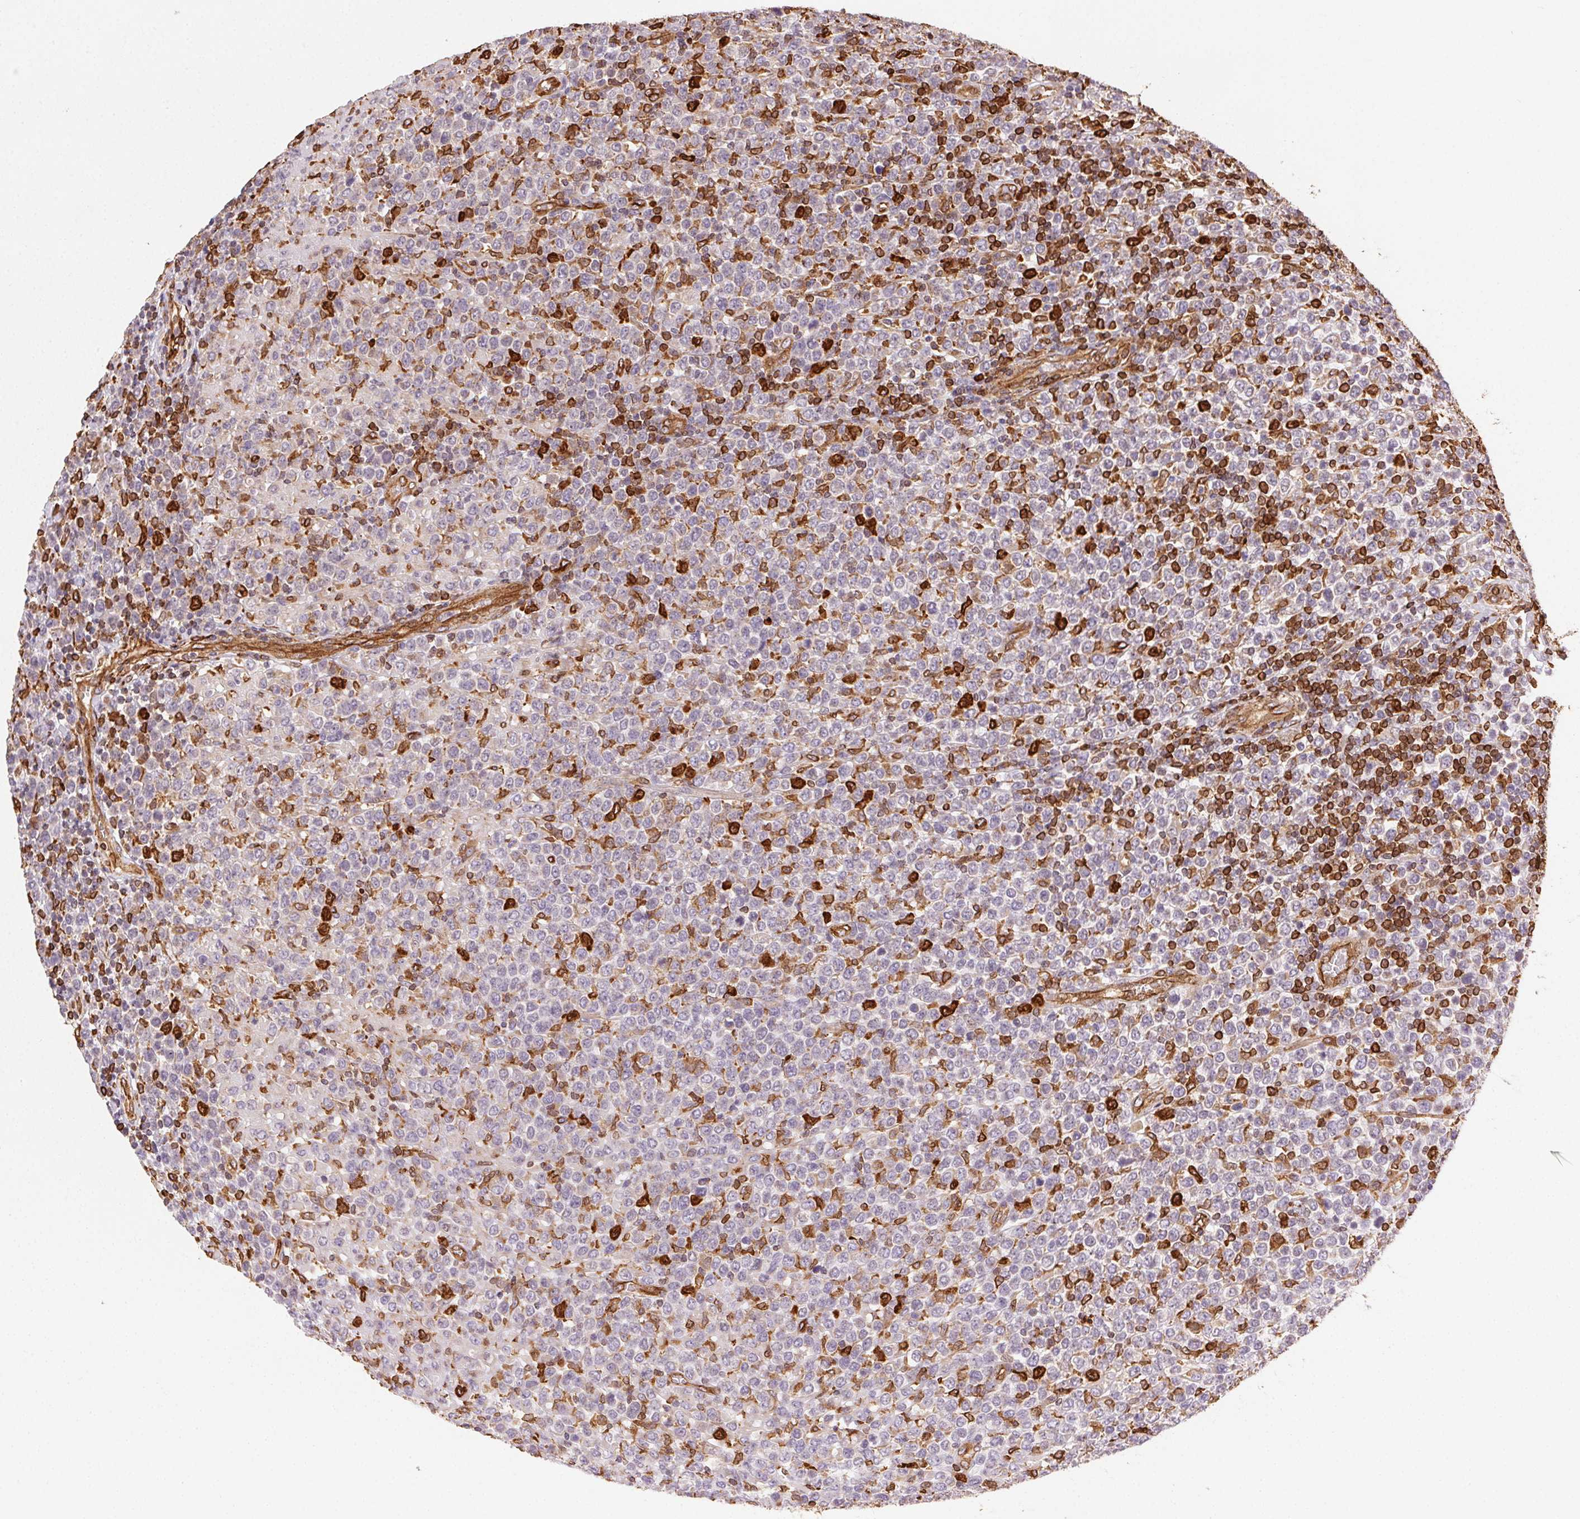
{"staining": {"intensity": "negative", "quantity": "none", "location": "none"}, "tissue": "lymphoma", "cell_type": "Tumor cells", "image_type": "cancer", "snomed": [{"axis": "morphology", "description": "Malignant lymphoma, non-Hodgkin's type, High grade"}, {"axis": "topography", "description": "Soft tissue"}], "caption": "This is an IHC micrograph of human malignant lymphoma, non-Hodgkin's type (high-grade). There is no staining in tumor cells.", "gene": "RNASET2", "patient": {"sex": "female", "age": 56}}